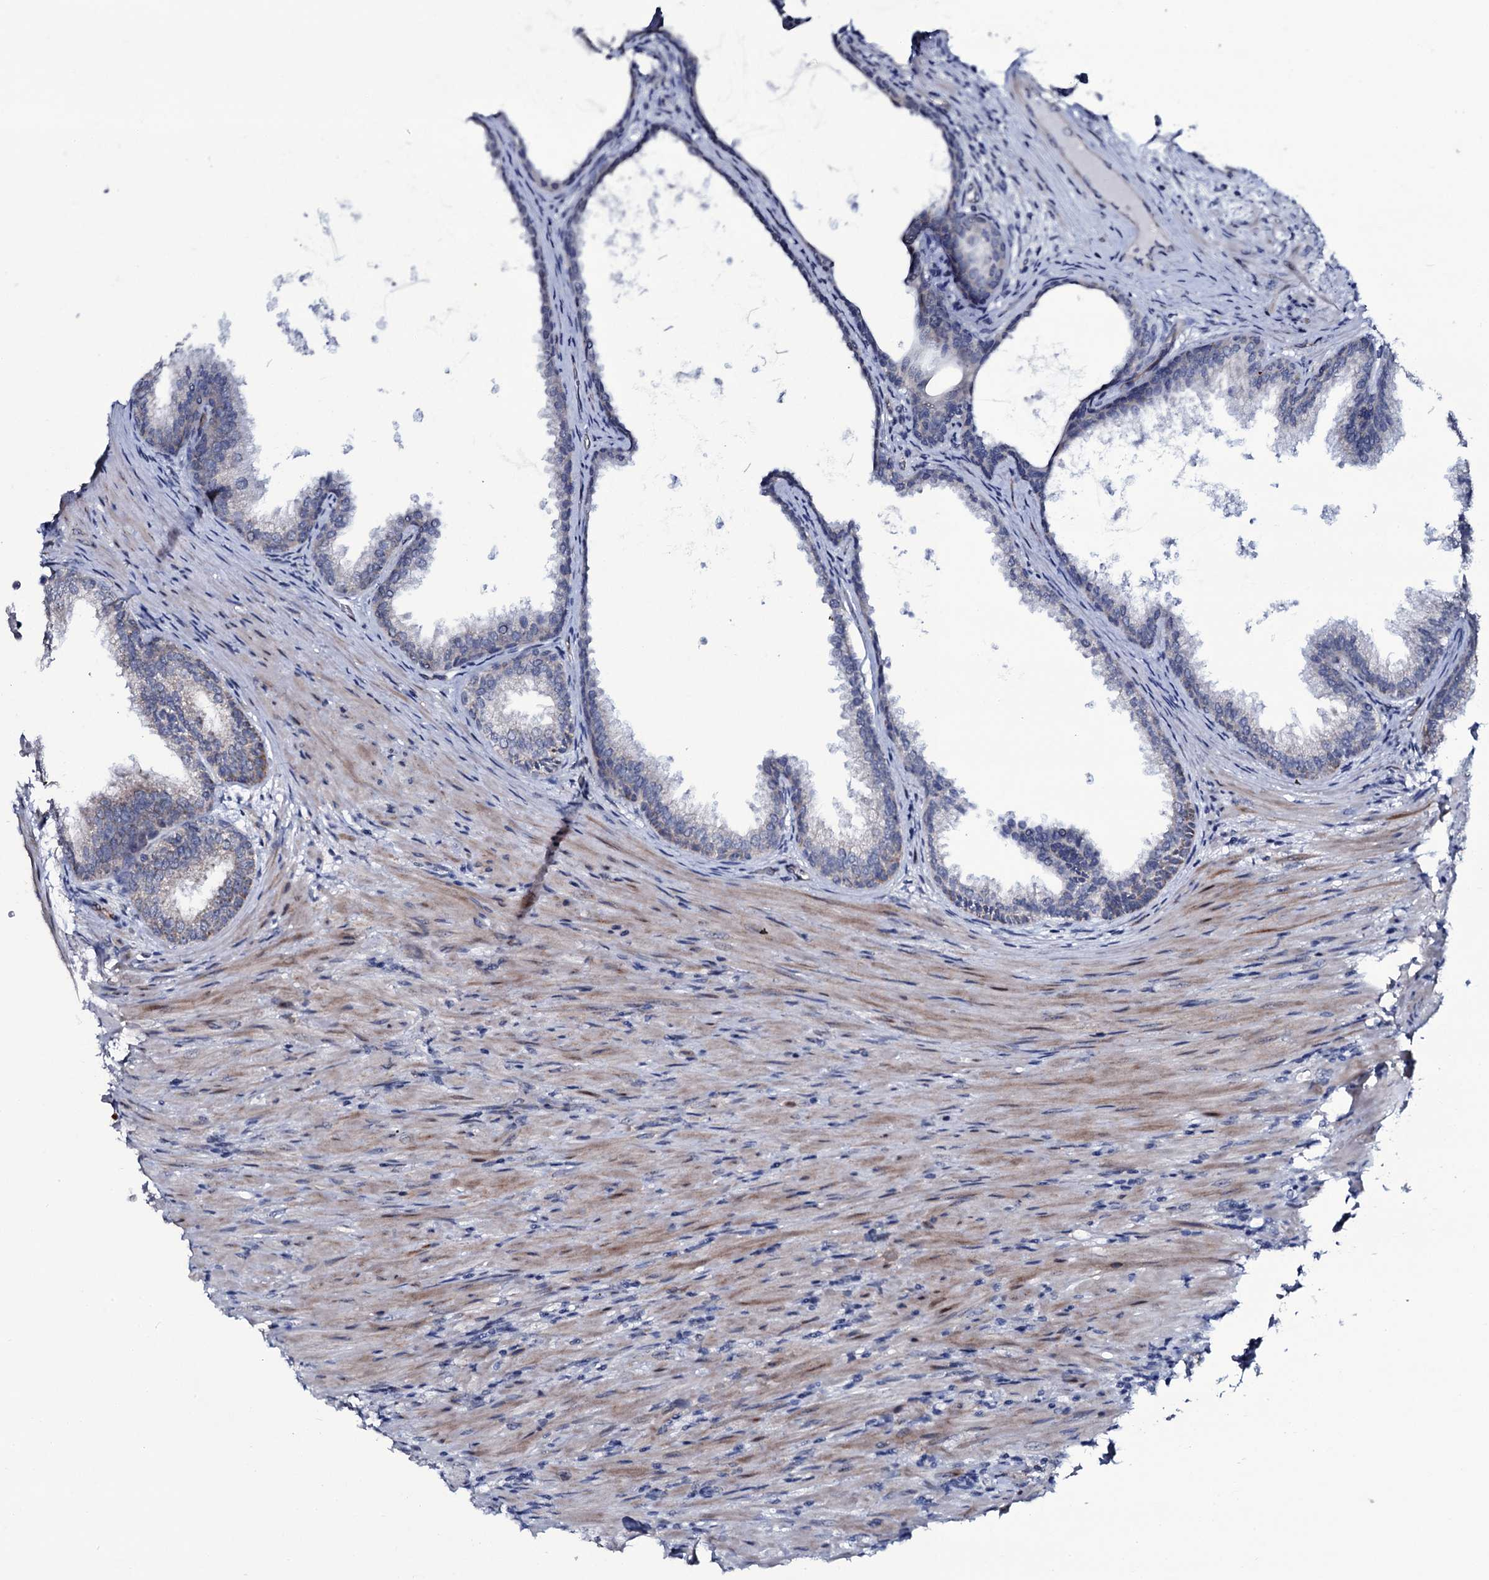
{"staining": {"intensity": "weak", "quantity": "<25%", "location": "cytoplasmic/membranous"}, "tissue": "prostate", "cell_type": "Glandular cells", "image_type": "normal", "snomed": [{"axis": "morphology", "description": "Normal tissue, NOS"}, {"axis": "topography", "description": "Prostate"}], "caption": "Immunohistochemistry of normal human prostate shows no expression in glandular cells. (Stains: DAB (3,3'-diaminobenzidine) IHC with hematoxylin counter stain, Microscopy: brightfield microscopy at high magnification).", "gene": "WIPF3", "patient": {"sex": "male", "age": 76}}